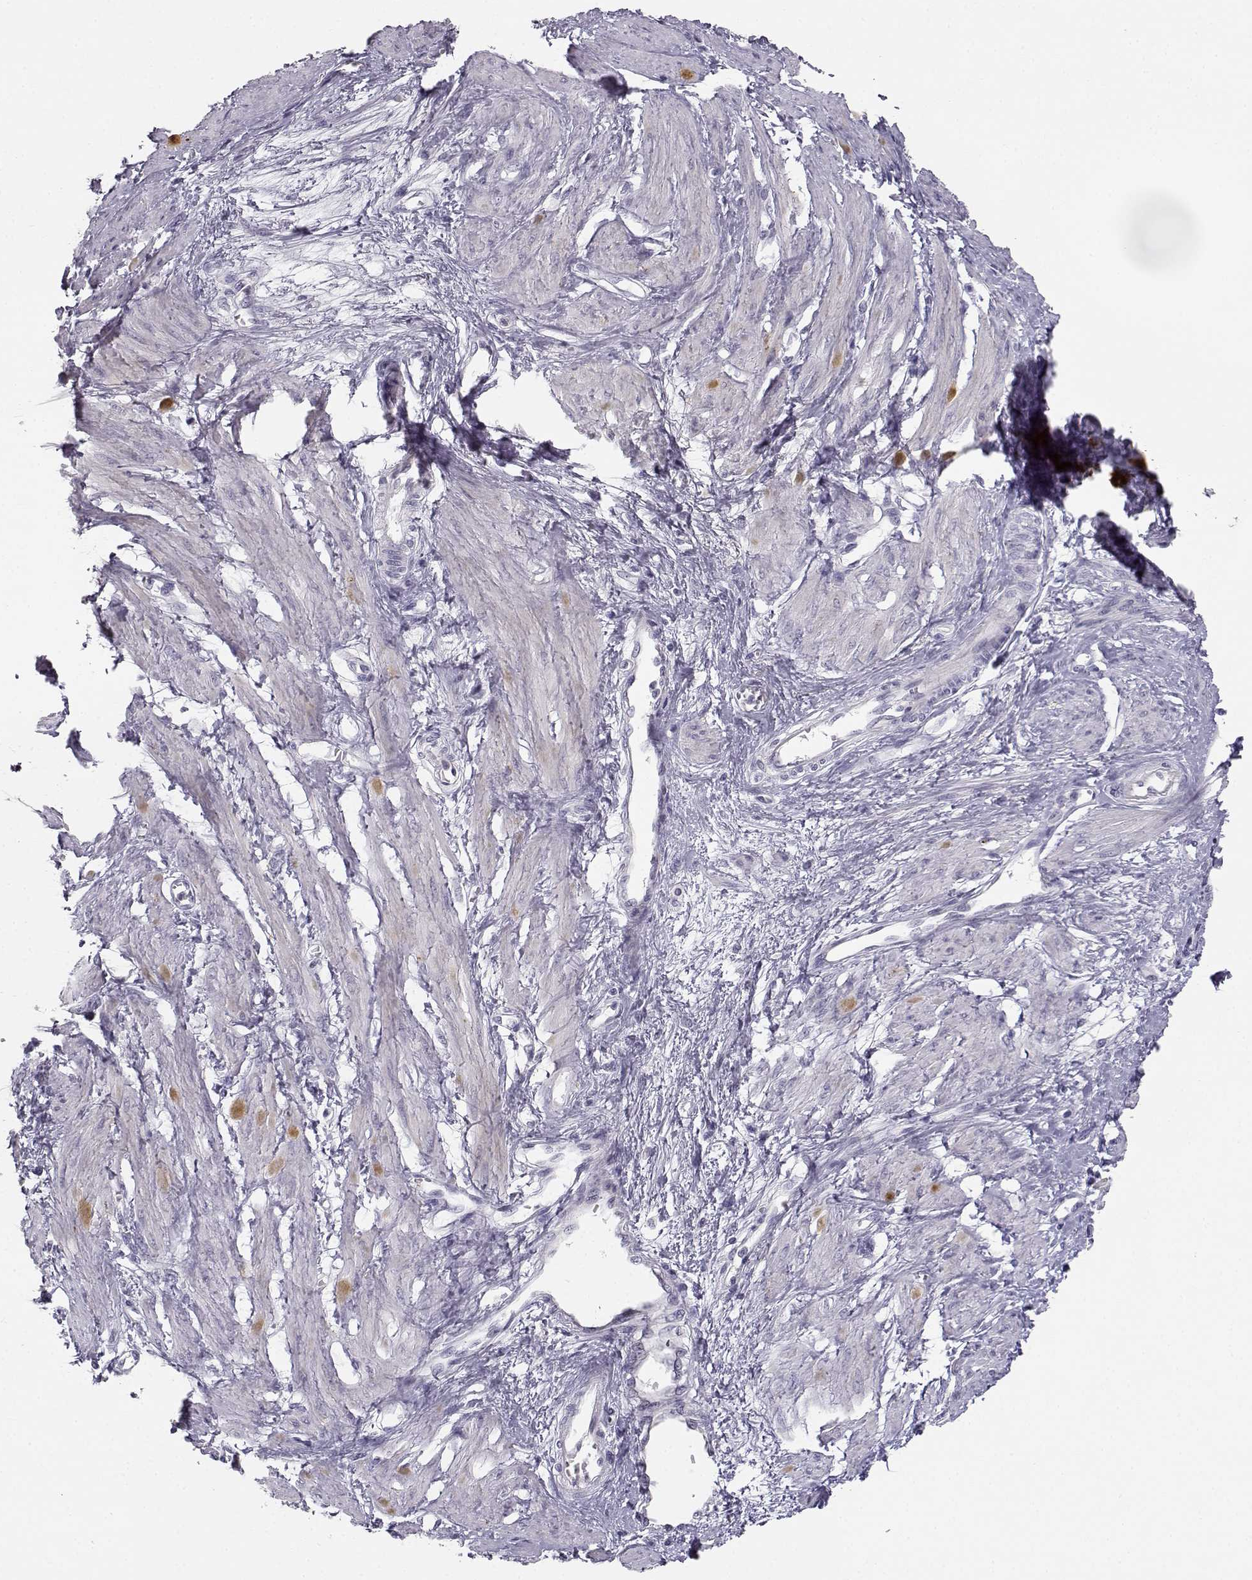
{"staining": {"intensity": "weak", "quantity": "25%-75%", "location": "cytoplasmic/membranous"}, "tissue": "smooth muscle", "cell_type": "Smooth muscle cells", "image_type": "normal", "snomed": [{"axis": "morphology", "description": "Normal tissue, NOS"}, {"axis": "topography", "description": "Smooth muscle"}, {"axis": "topography", "description": "Uterus"}], "caption": "Immunohistochemical staining of unremarkable human smooth muscle exhibits 25%-75% levels of weak cytoplasmic/membranous protein staining in about 25%-75% of smooth muscle cells. The protein is stained brown, and the nuclei are stained in blue (DAB (3,3'-diaminobenzidine) IHC with brightfield microscopy, high magnification).", "gene": "MYCBPAP", "patient": {"sex": "female", "age": 39}}